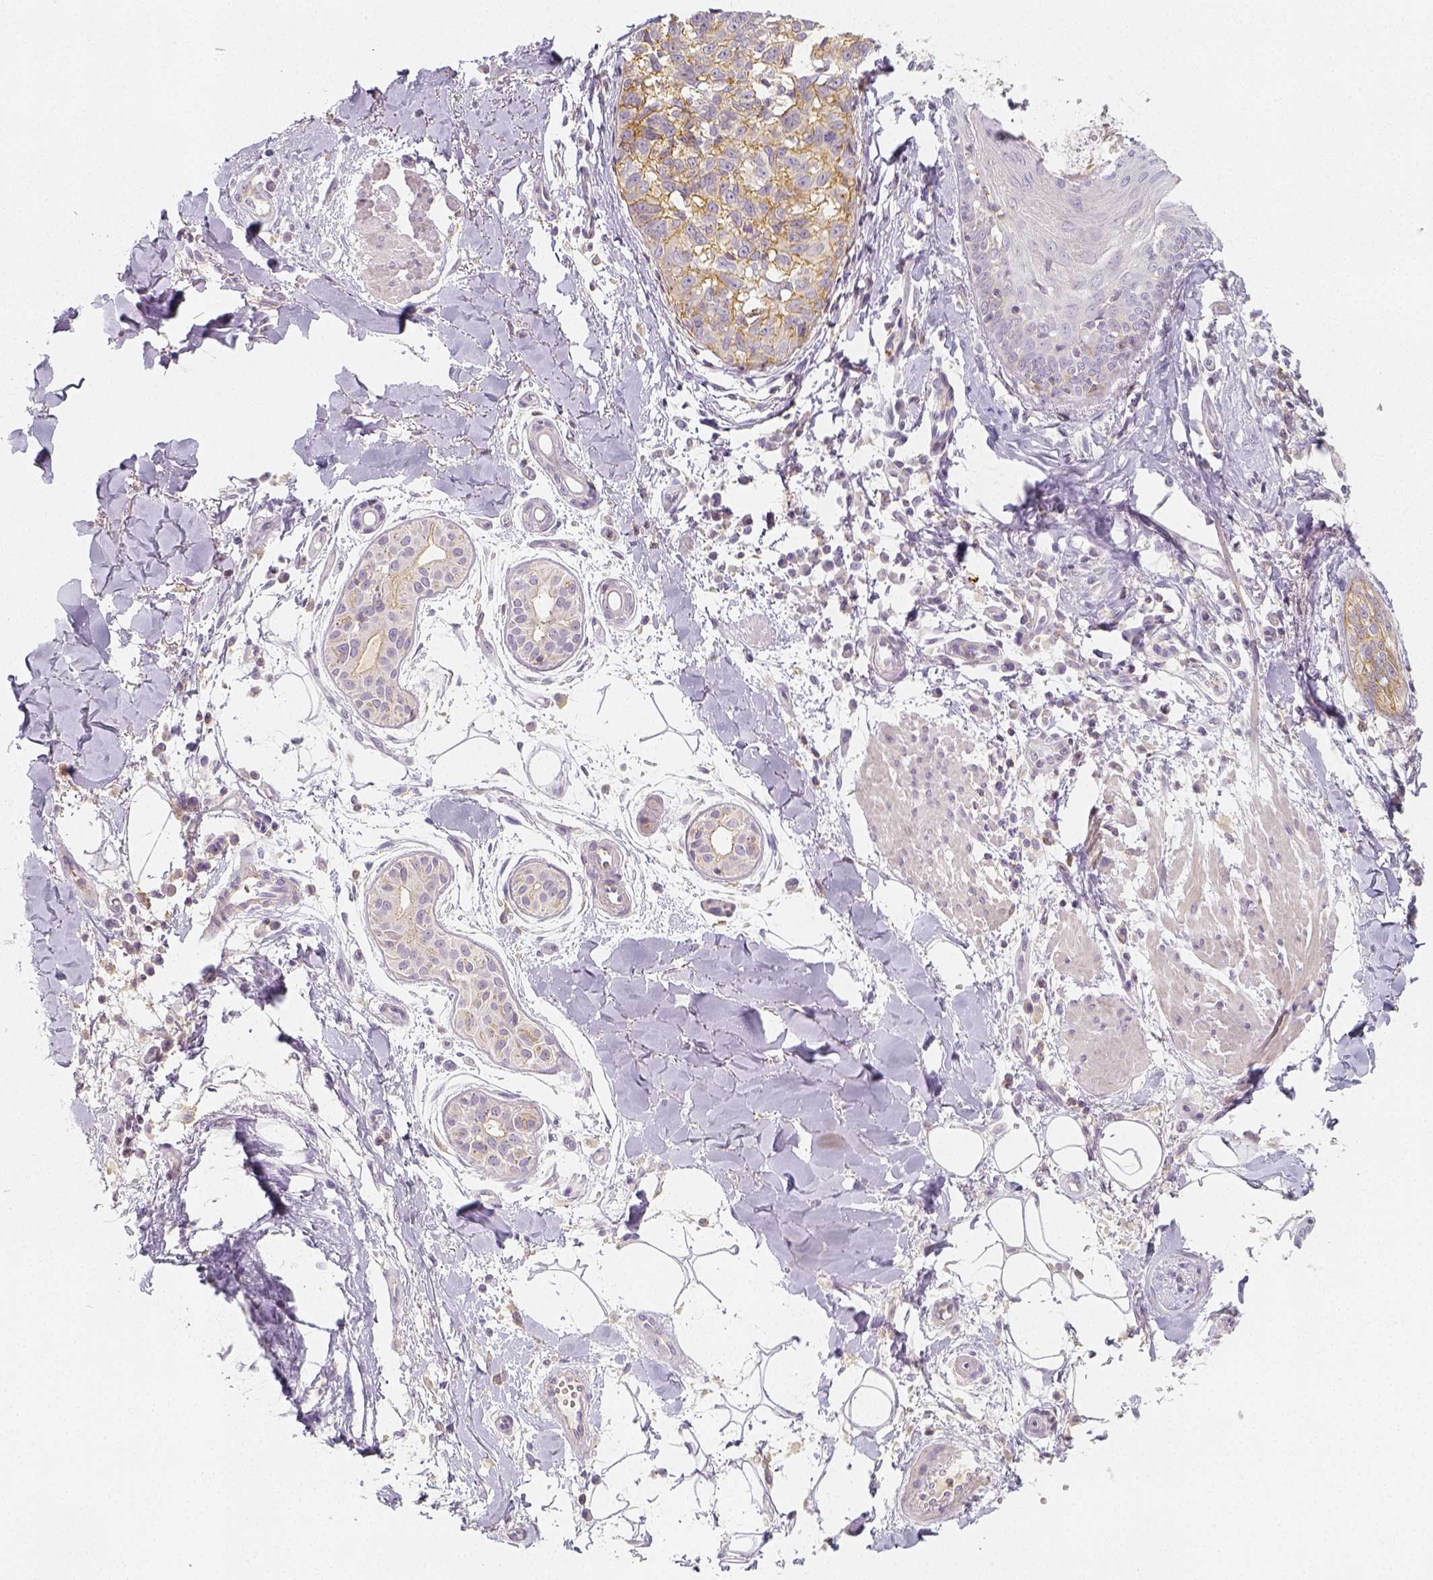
{"staining": {"intensity": "moderate", "quantity": ">75%", "location": "cytoplasmic/membranous"}, "tissue": "melanoma", "cell_type": "Tumor cells", "image_type": "cancer", "snomed": [{"axis": "morphology", "description": "Malignant melanoma, NOS"}, {"axis": "topography", "description": "Skin"}], "caption": "Protein staining of malignant melanoma tissue displays moderate cytoplasmic/membranous expression in about >75% of tumor cells. Immunohistochemistry stains the protein of interest in brown and the nuclei are stained blue.", "gene": "PTPRJ", "patient": {"sex": "male", "age": 48}}